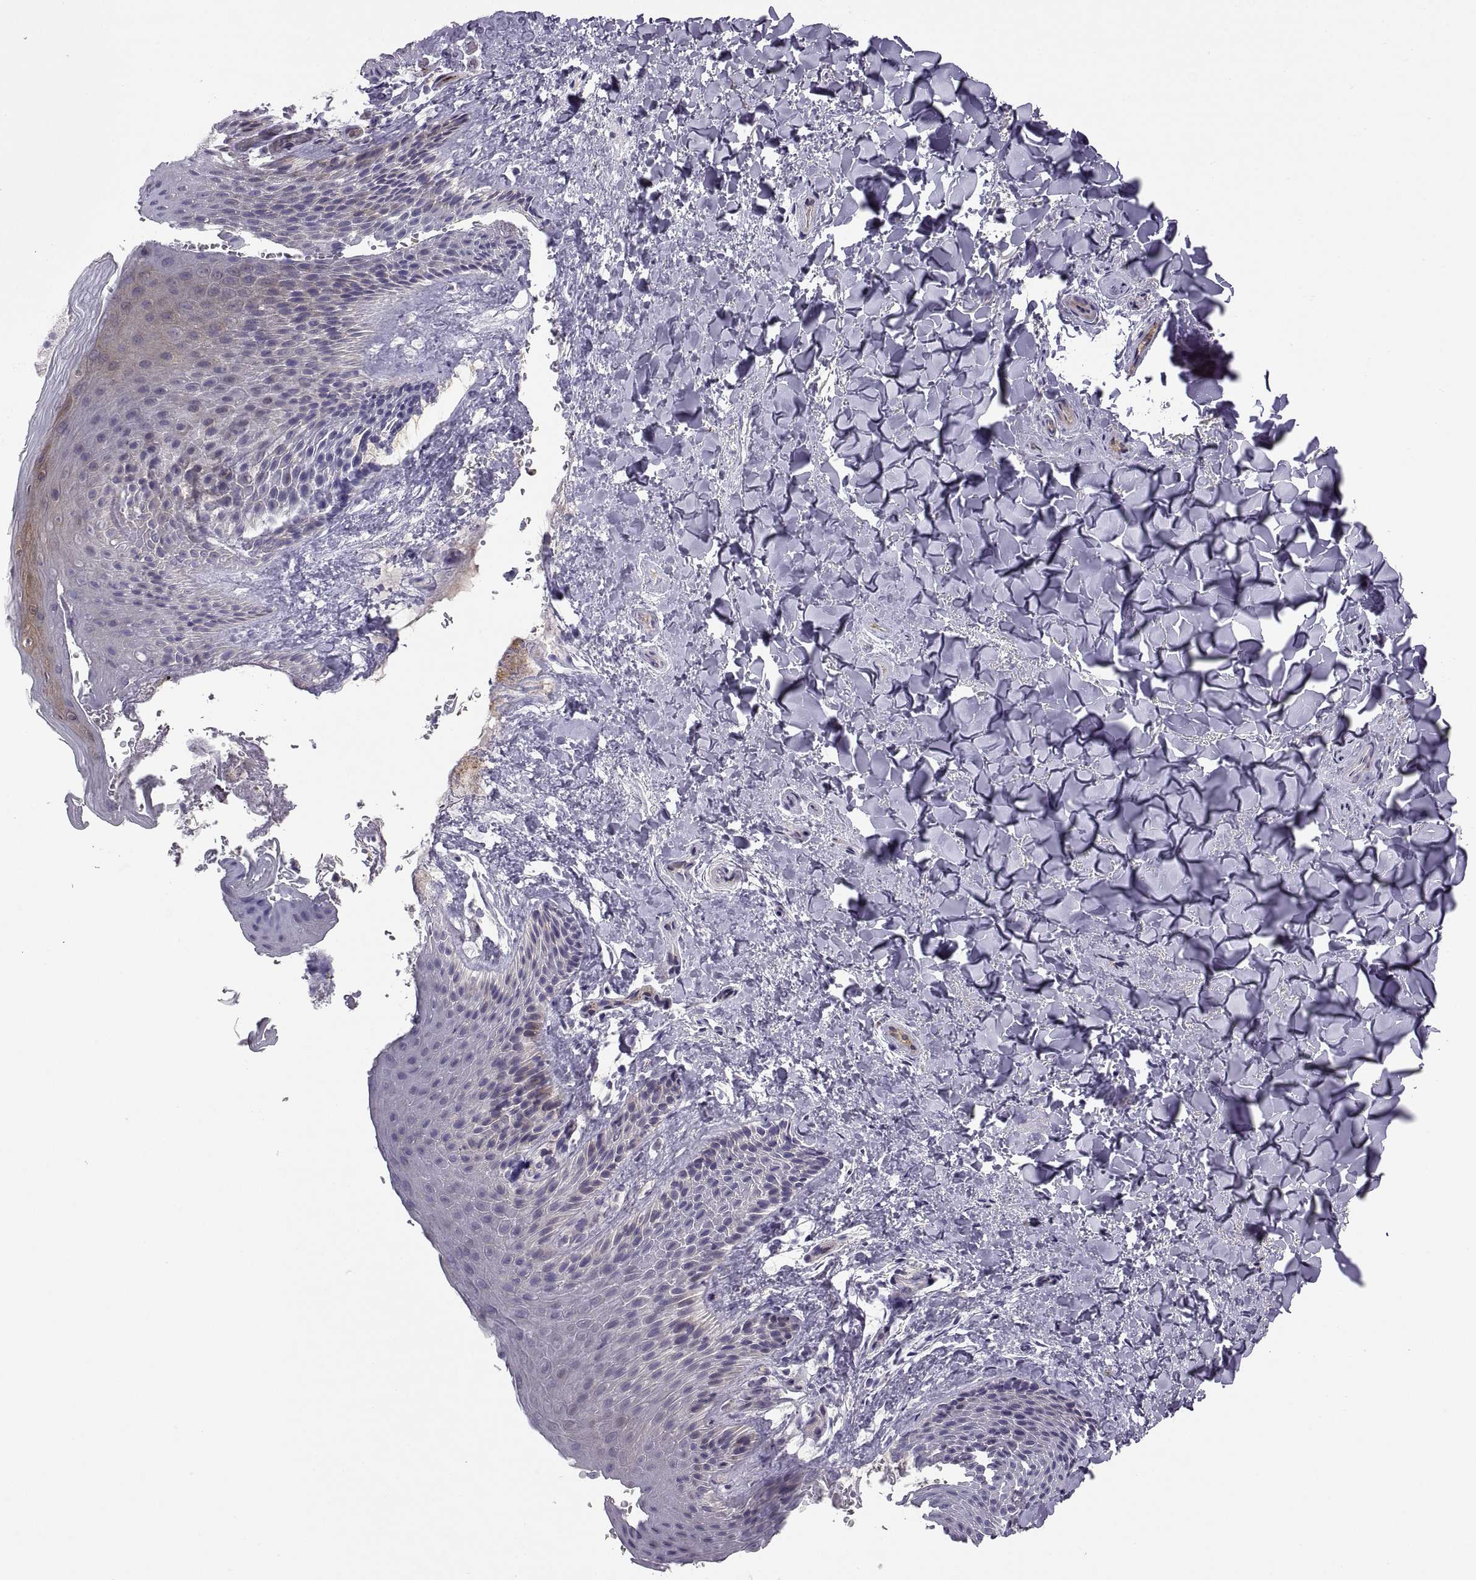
{"staining": {"intensity": "weak", "quantity": "25%-75%", "location": "cytoplasmic/membranous"}, "tissue": "skin", "cell_type": "Epidermal cells", "image_type": "normal", "snomed": [{"axis": "morphology", "description": "Normal tissue, NOS"}, {"axis": "topography", "description": "Anal"}], "caption": "The micrograph demonstrates staining of unremarkable skin, revealing weak cytoplasmic/membranous protein expression (brown color) within epidermal cells. (brown staining indicates protein expression, while blue staining denotes nuclei).", "gene": "SPATA32", "patient": {"sex": "male", "age": 36}}